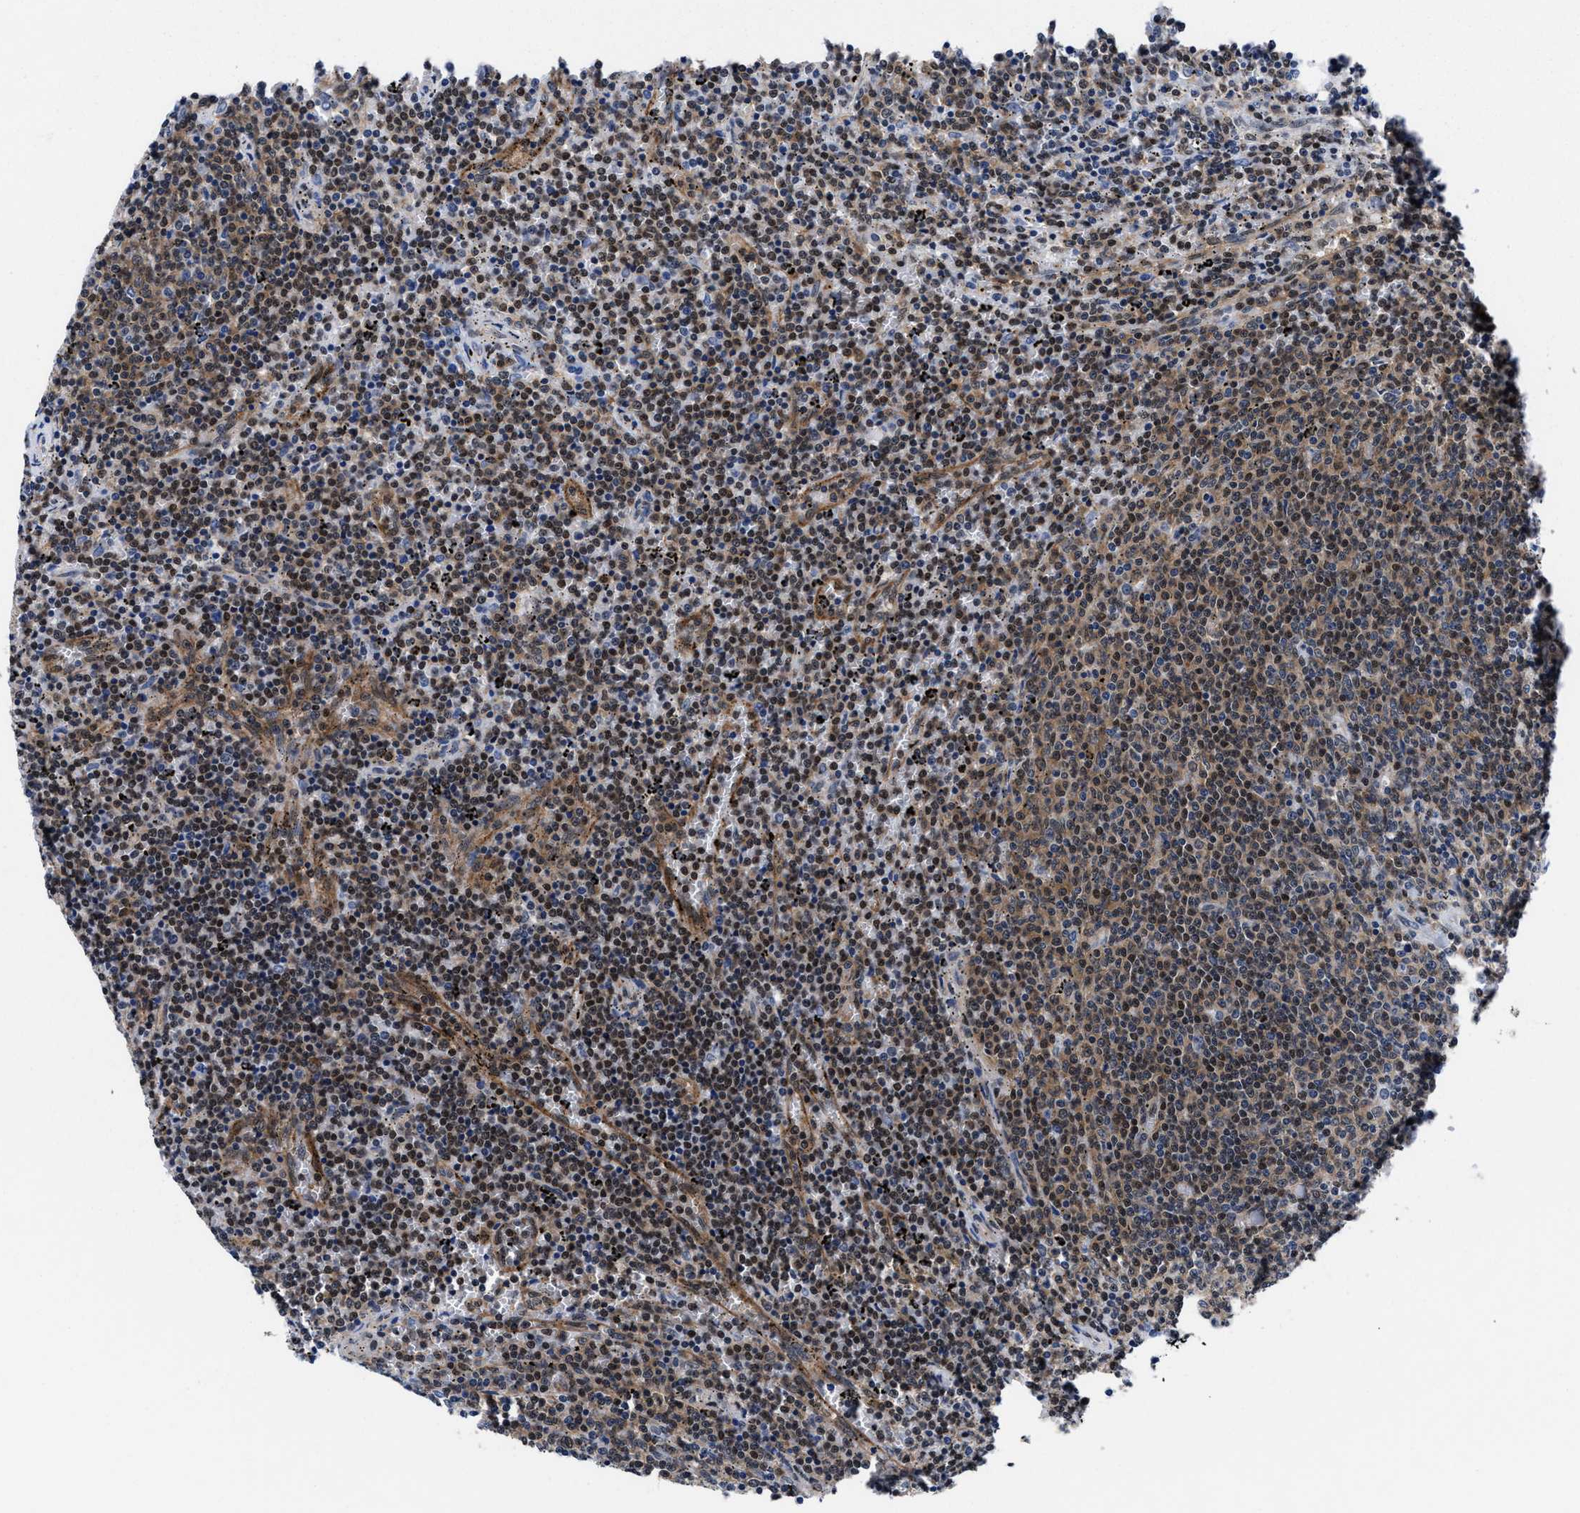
{"staining": {"intensity": "moderate", "quantity": ">75%", "location": "cytoplasmic/membranous,nuclear"}, "tissue": "lymphoma", "cell_type": "Tumor cells", "image_type": "cancer", "snomed": [{"axis": "morphology", "description": "Malignant lymphoma, non-Hodgkin's type, Low grade"}, {"axis": "topography", "description": "Spleen"}], "caption": "A high-resolution photomicrograph shows immunohistochemistry staining of lymphoma, which shows moderate cytoplasmic/membranous and nuclear staining in approximately >75% of tumor cells.", "gene": "ACLY", "patient": {"sex": "female", "age": 50}}